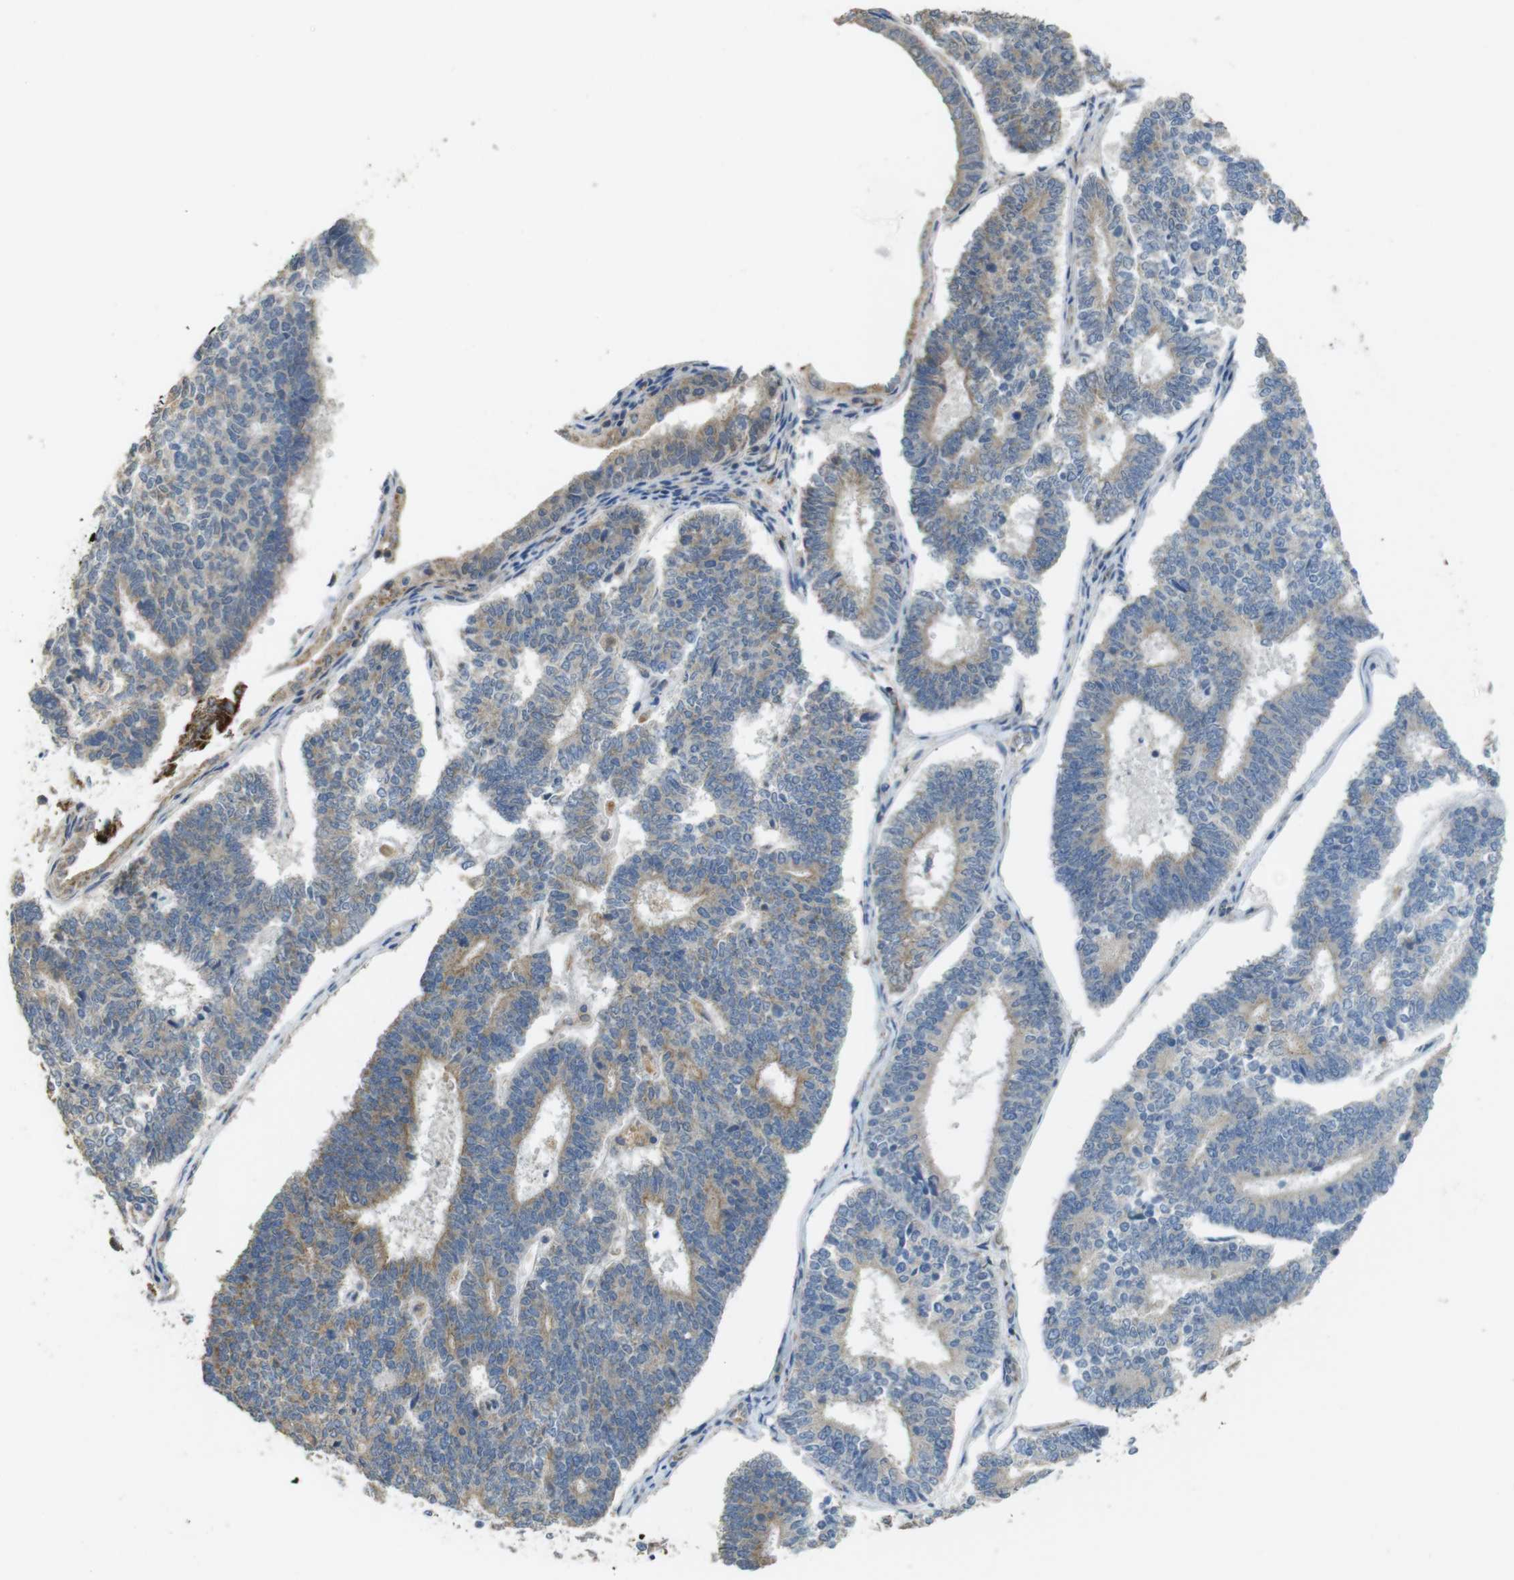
{"staining": {"intensity": "weak", "quantity": ">75%", "location": "cytoplasmic/membranous"}, "tissue": "endometrial cancer", "cell_type": "Tumor cells", "image_type": "cancer", "snomed": [{"axis": "morphology", "description": "Adenocarcinoma, NOS"}, {"axis": "topography", "description": "Endometrium"}], "caption": "Protein staining by IHC displays weak cytoplasmic/membranous positivity in about >75% of tumor cells in endometrial adenocarcinoma.", "gene": "CALHM2", "patient": {"sex": "female", "age": 70}}